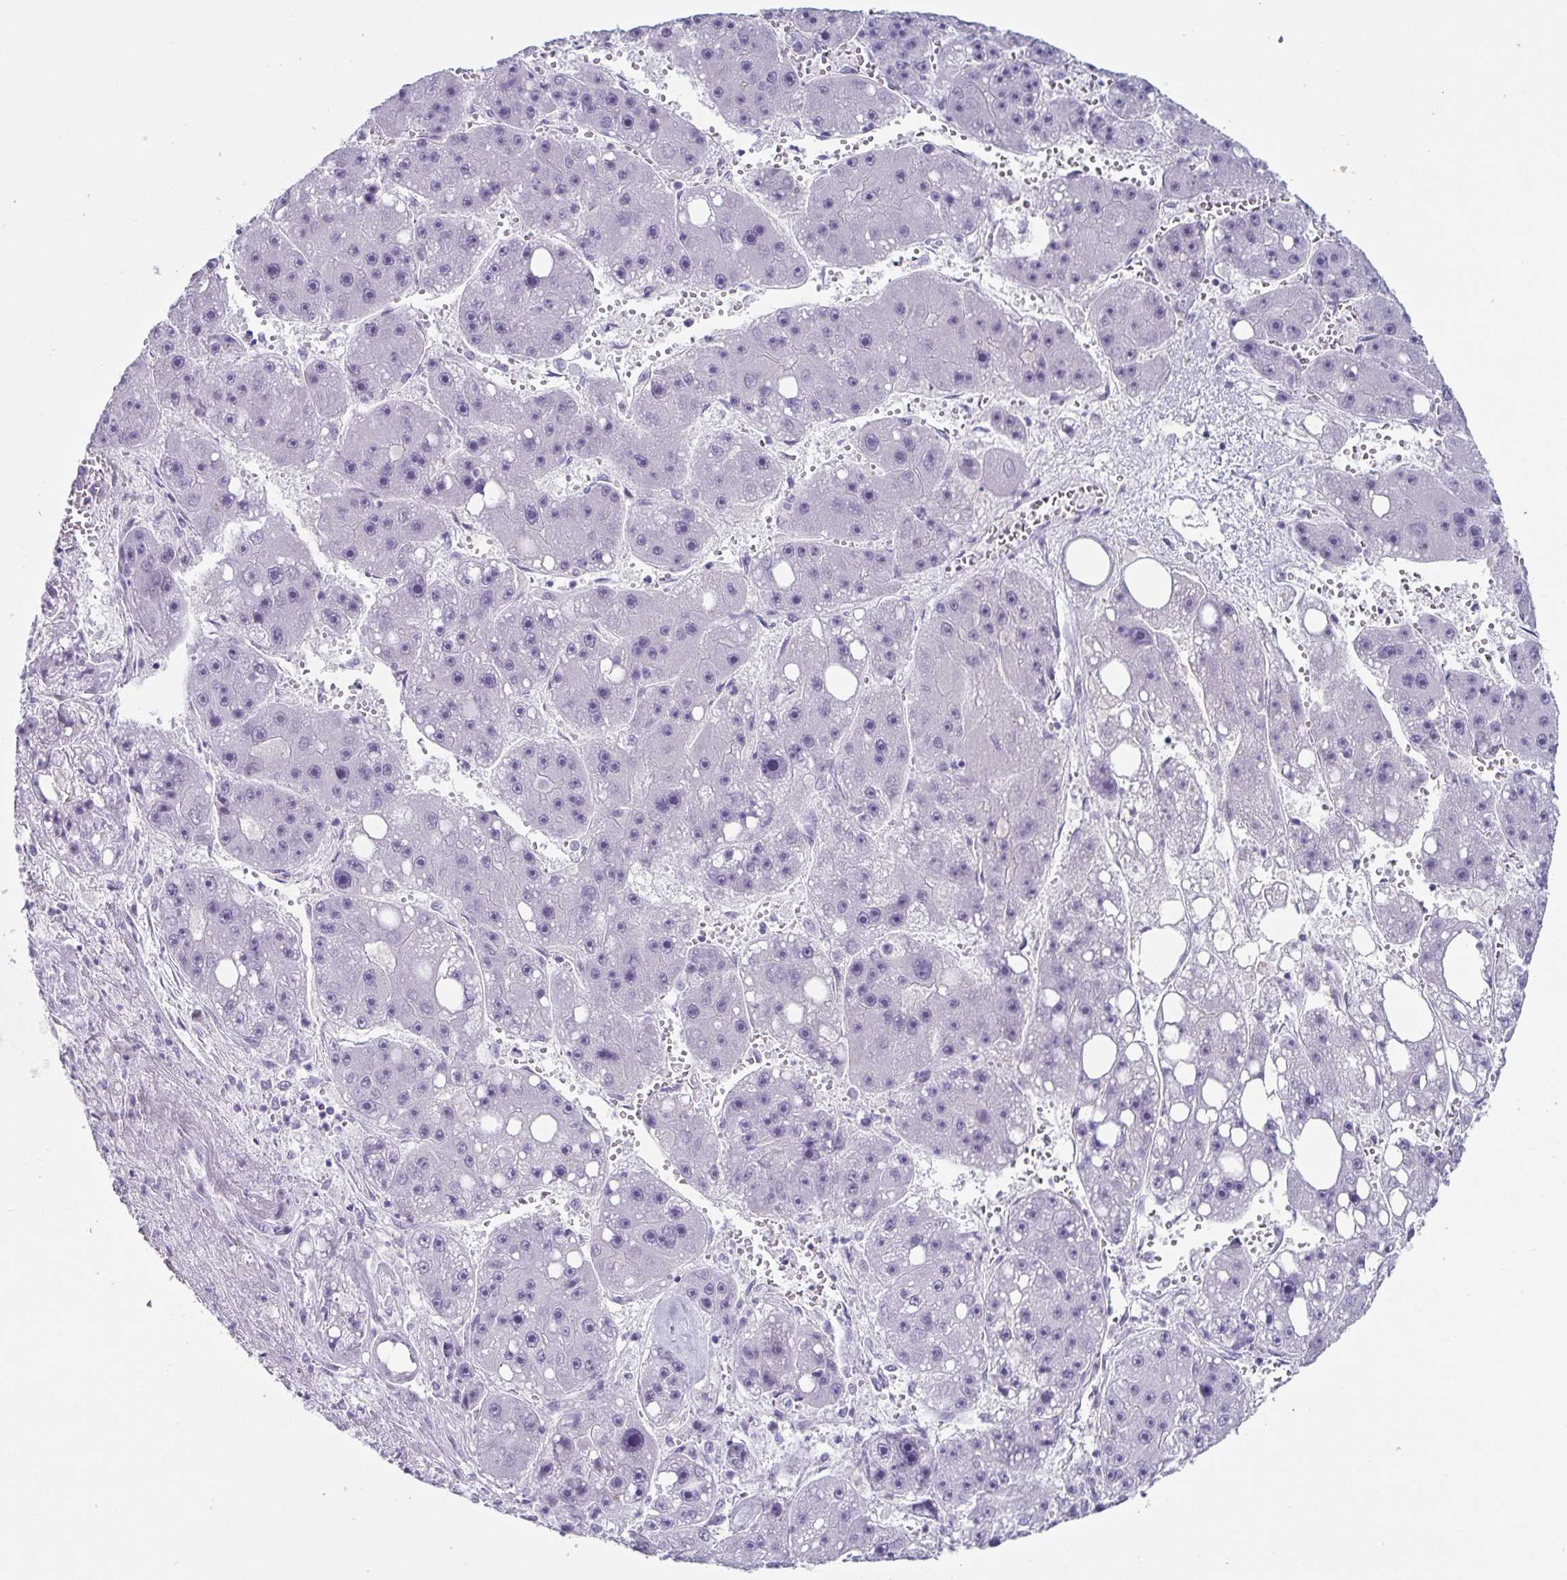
{"staining": {"intensity": "negative", "quantity": "none", "location": "none"}, "tissue": "liver cancer", "cell_type": "Tumor cells", "image_type": "cancer", "snomed": [{"axis": "morphology", "description": "Carcinoma, Hepatocellular, NOS"}, {"axis": "topography", "description": "Liver"}], "caption": "Liver hepatocellular carcinoma was stained to show a protein in brown. There is no significant positivity in tumor cells. Brightfield microscopy of immunohistochemistry (IHC) stained with DAB (3,3'-diaminobenzidine) (brown) and hematoxylin (blue), captured at high magnification.", "gene": "VSIG10L", "patient": {"sex": "female", "age": 61}}